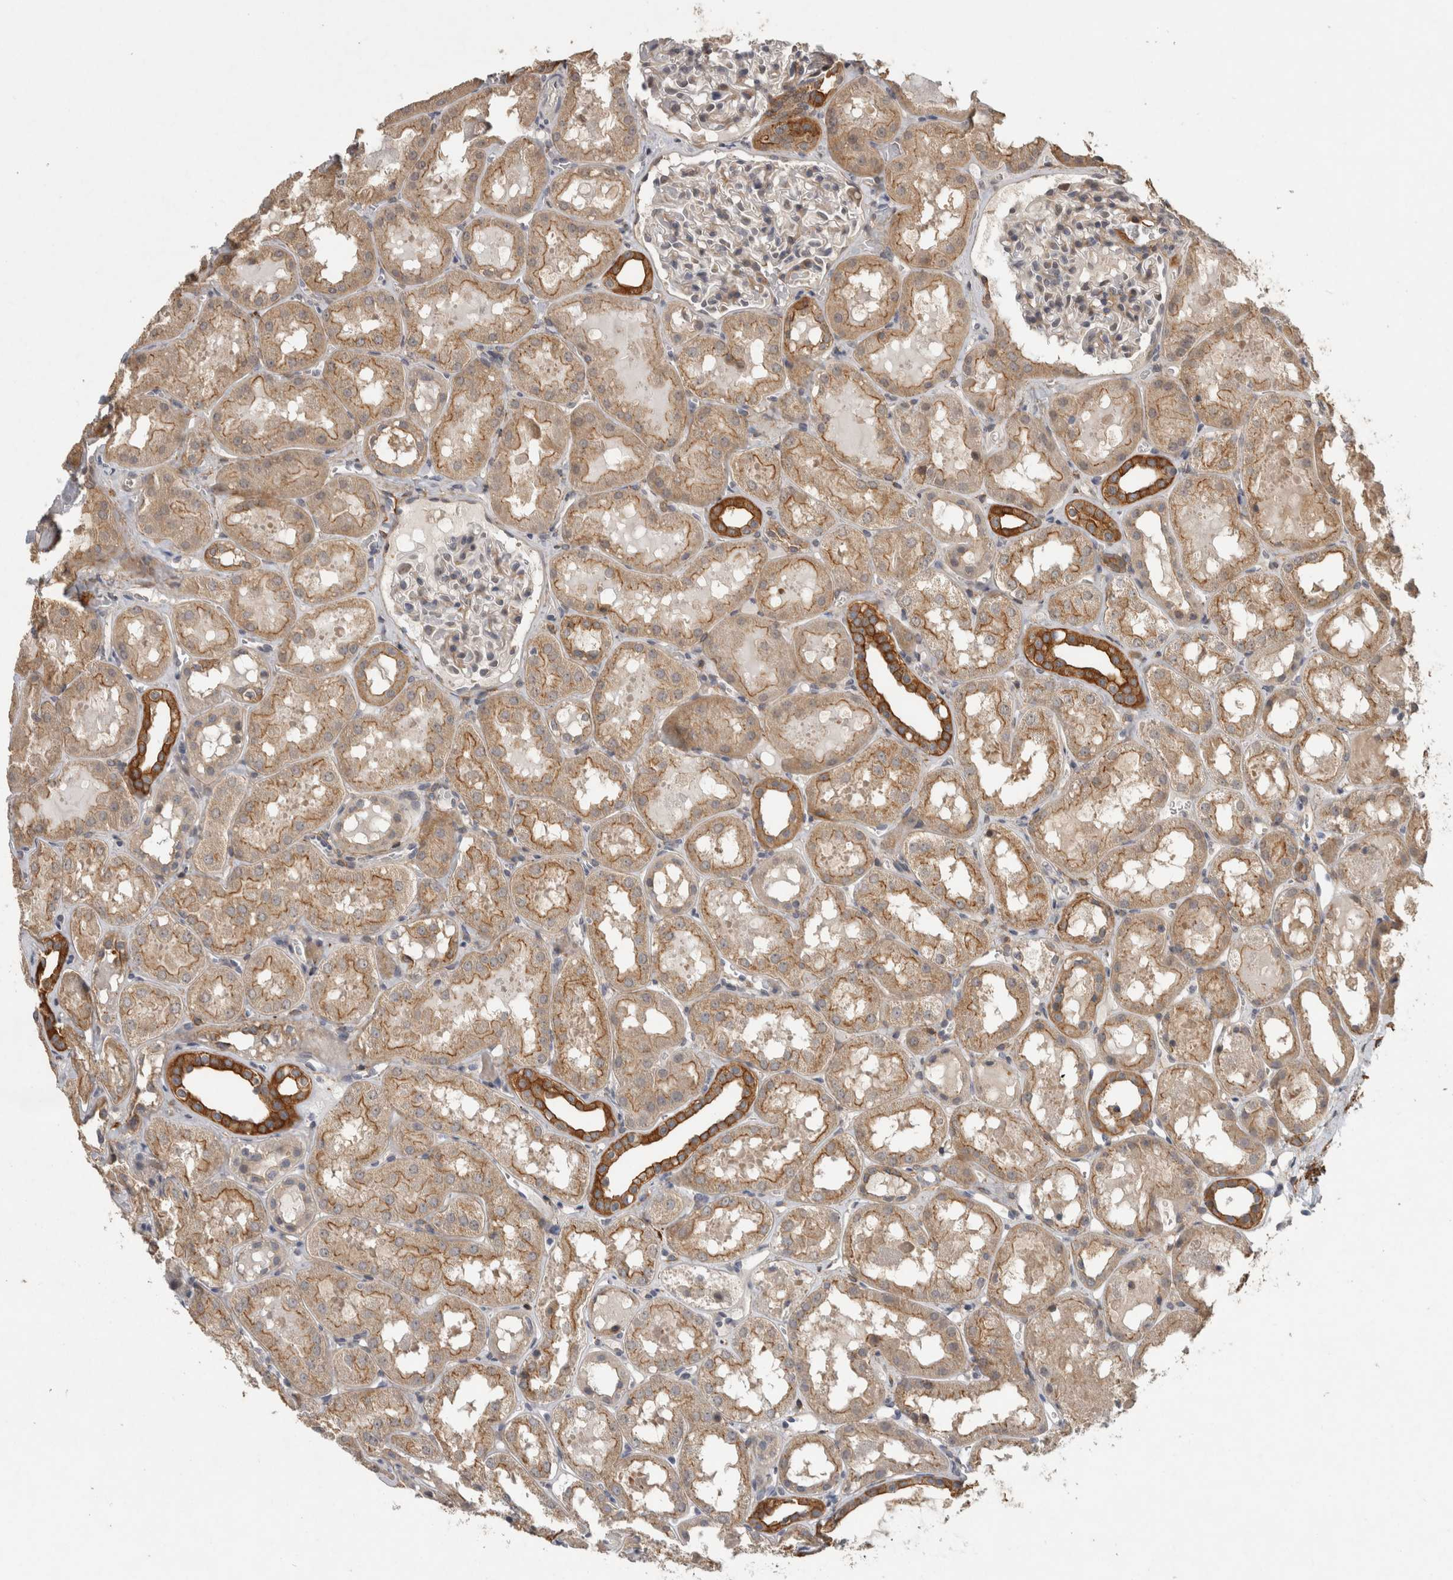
{"staining": {"intensity": "negative", "quantity": "none", "location": "none"}, "tissue": "kidney", "cell_type": "Cells in glomeruli", "image_type": "normal", "snomed": [{"axis": "morphology", "description": "Normal tissue, NOS"}, {"axis": "topography", "description": "Kidney"}, {"axis": "topography", "description": "Urinary bladder"}], "caption": "This is an immunohistochemistry (IHC) photomicrograph of normal kidney. There is no positivity in cells in glomeruli.", "gene": "RHPN1", "patient": {"sex": "male", "age": 16}}